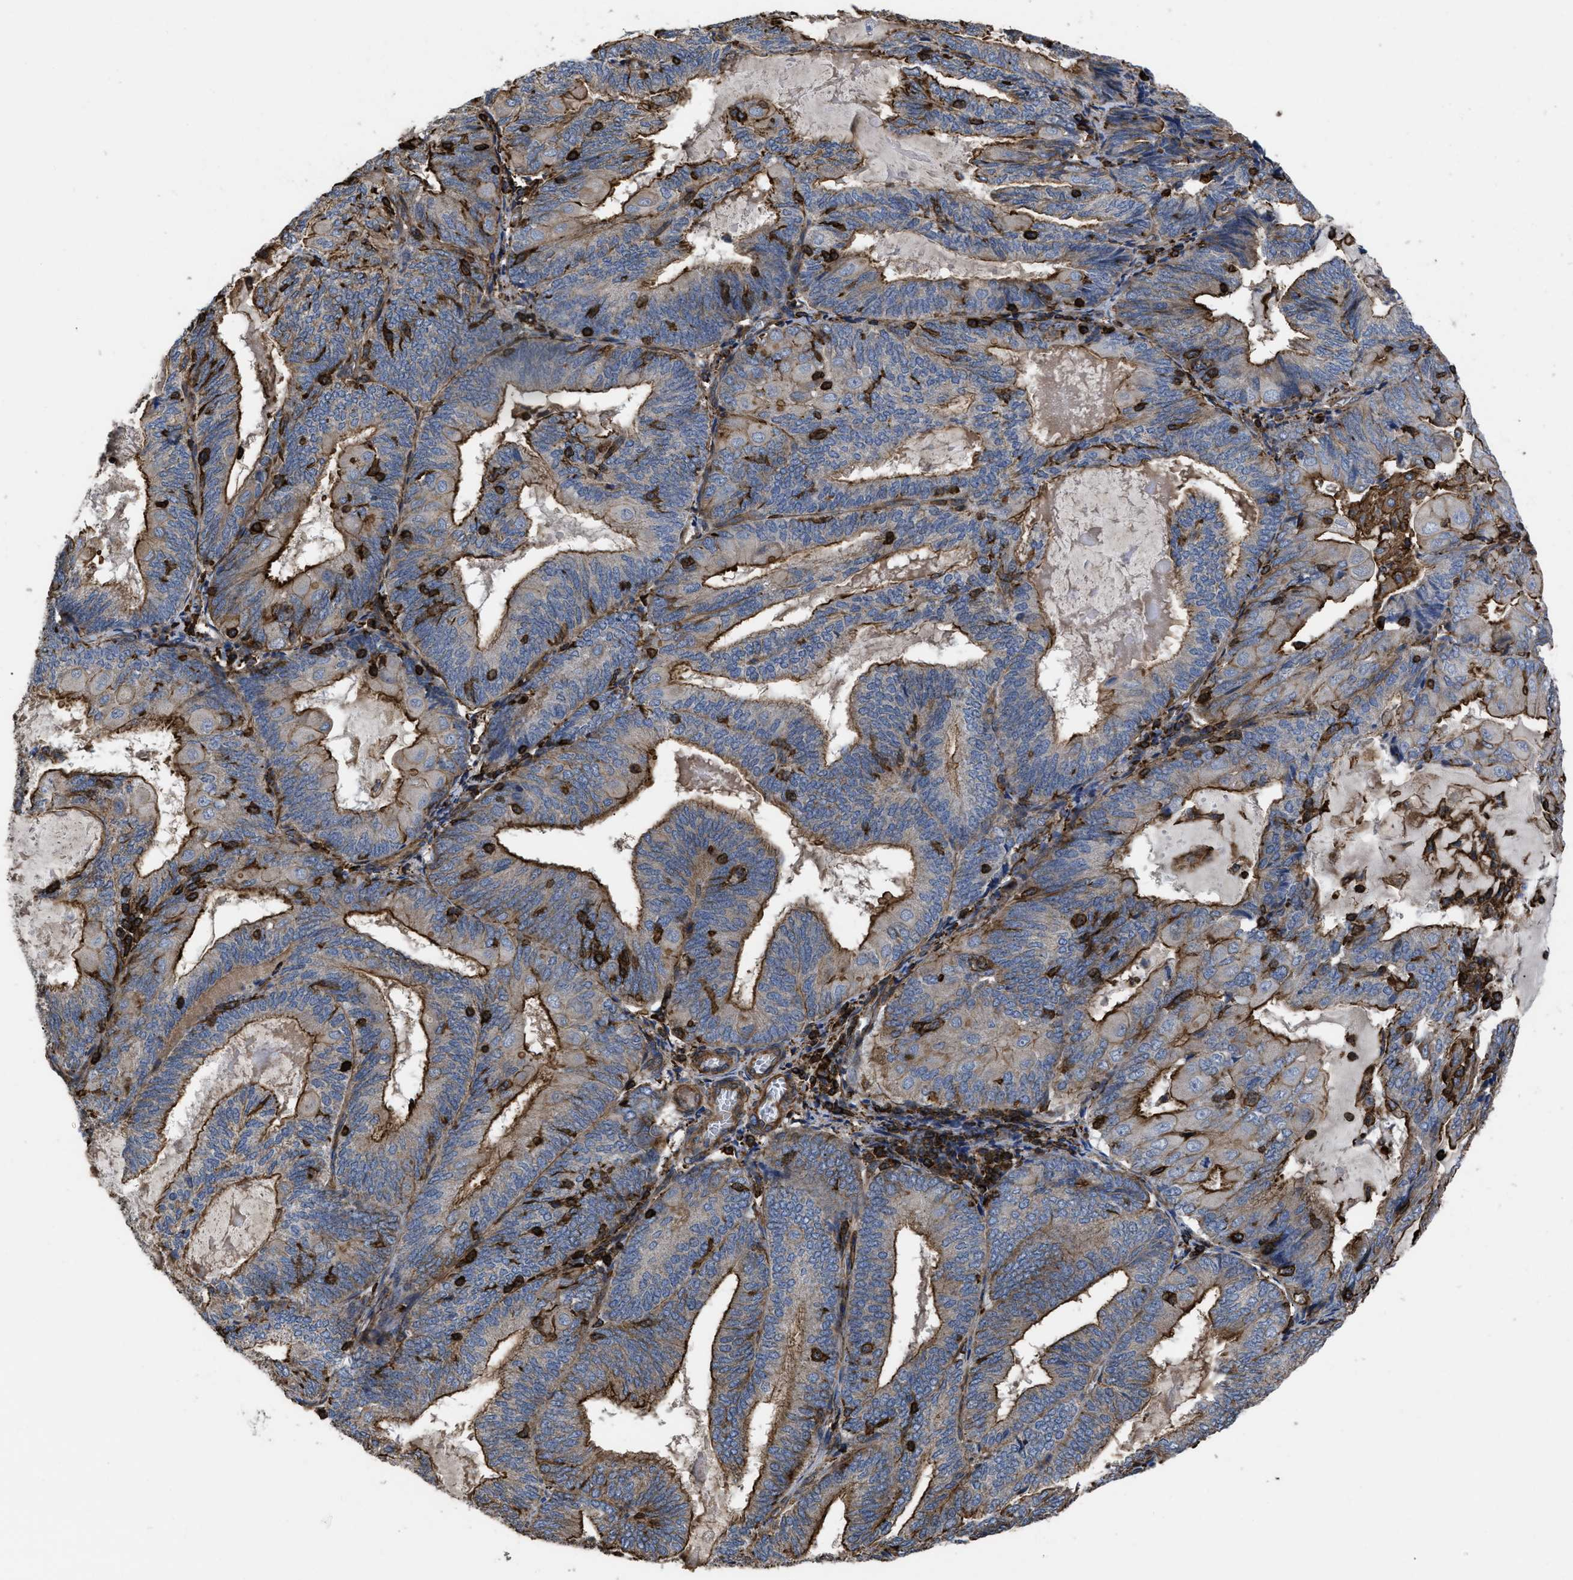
{"staining": {"intensity": "strong", "quantity": ">75%", "location": "cytoplasmic/membranous"}, "tissue": "endometrial cancer", "cell_type": "Tumor cells", "image_type": "cancer", "snomed": [{"axis": "morphology", "description": "Adenocarcinoma, NOS"}, {"axis": "topography", "description": "Endometrium"}], "caption": "Endometrial cancer stained with immunohistochemistry reveals strong cytoplasmic/membranous positivity in approximately >75% of tumor cells.", "gene": "SCUBE2", "patient": {"sex": "female", "age": 81}}